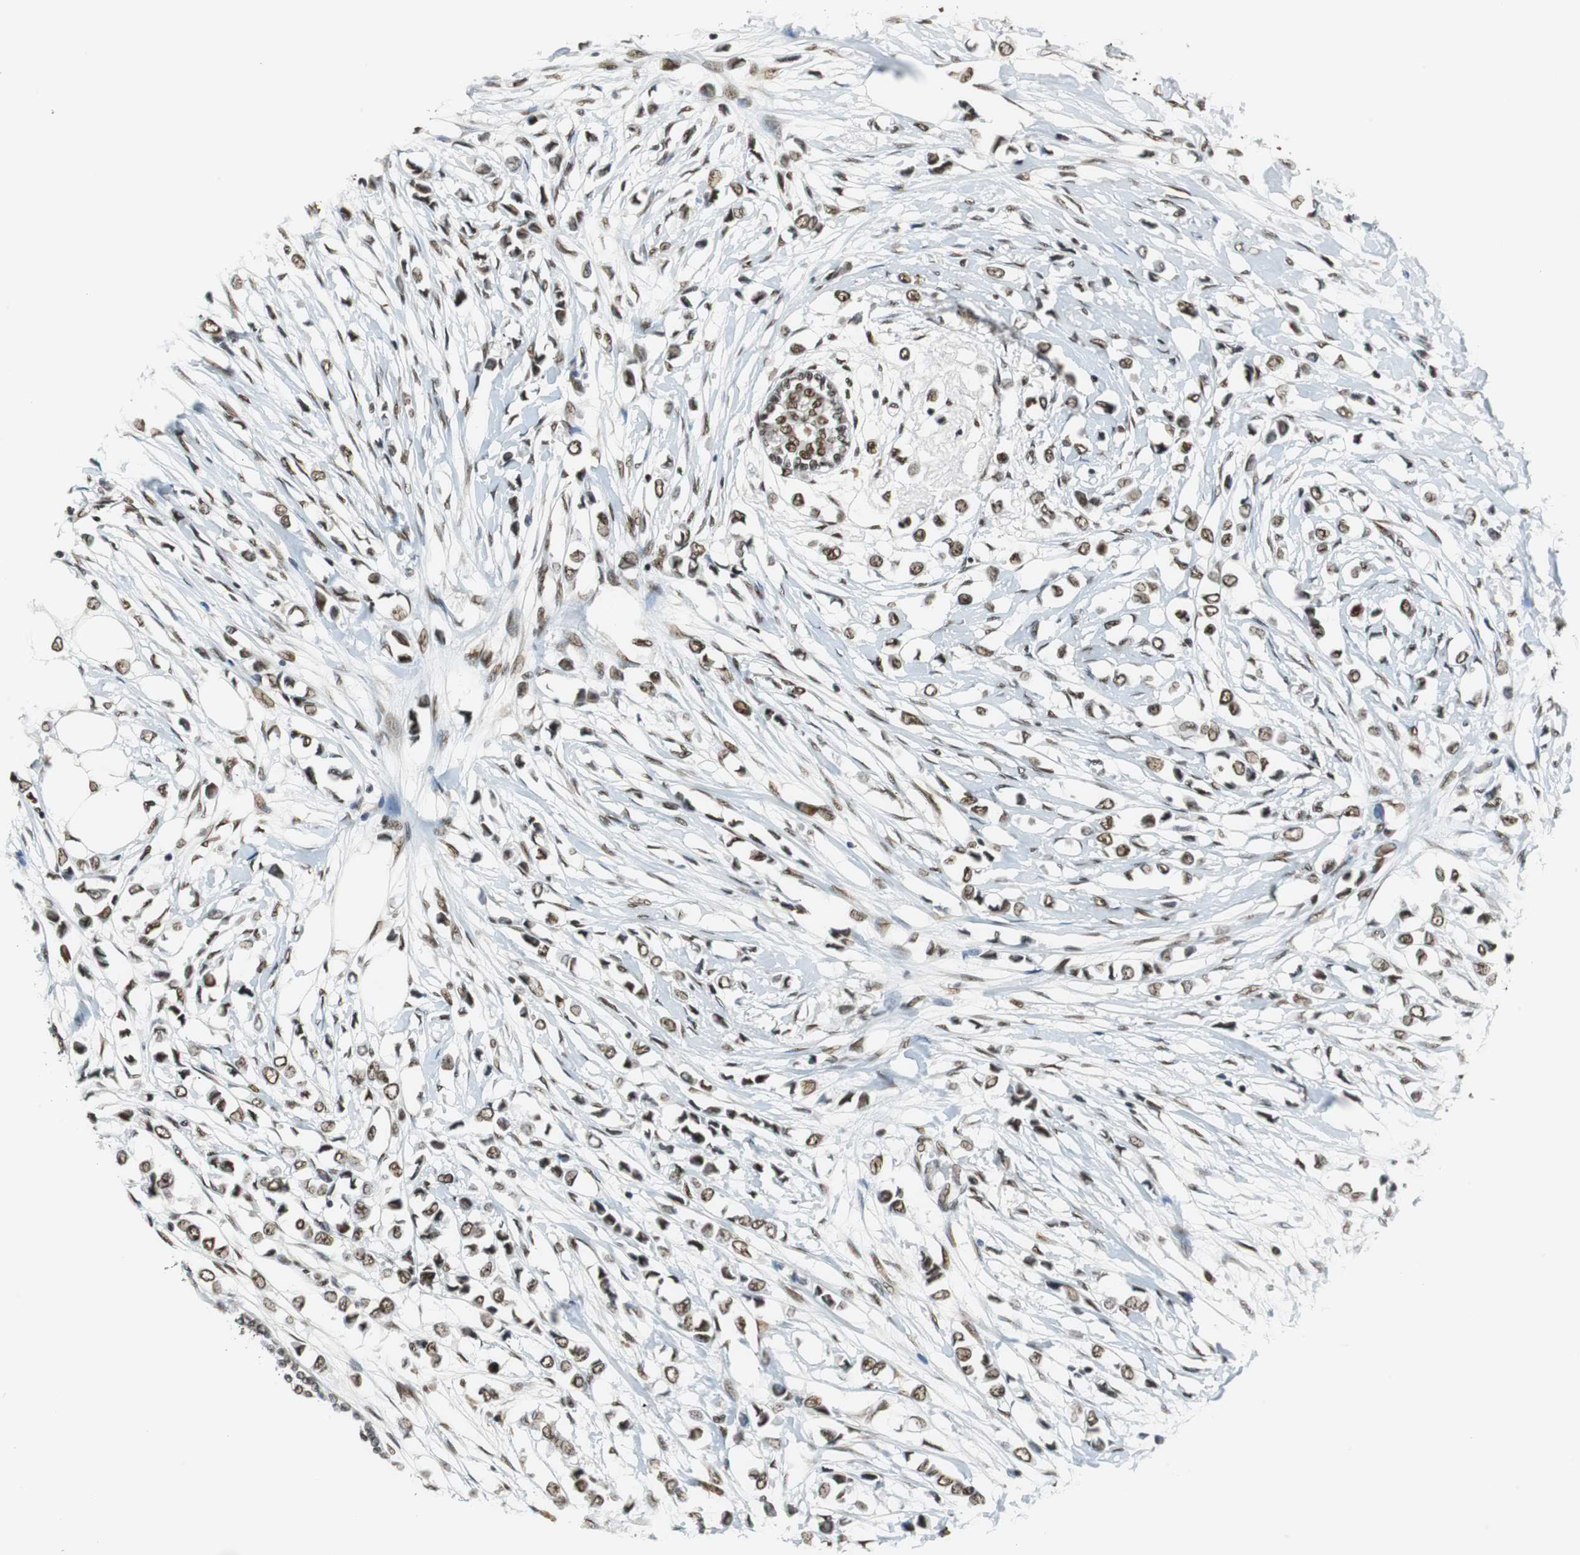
{"staining": {"intensity": "strong", "quantity": ">75%", "location": "nuclear"}, "tissue": "breast cancer", "cell_type": "Tumor cells", "image_type": "cancer", "snomed": [{"axis": "morphology", "description": "Lobular carcinoma"}, {"axis": "topography", "description": "Breast"}], "caption": "Immunohistochemistry staining of lobular carcinoma (breast), which reveals high levels of strong nuclear staining in approximately >75% of tumor cells indicating strong nuclear protein staining. The staining was performed using DAB (brown) for protein detection and nuclei were counterstained in hematoxylin (blue).", "gene": "PRKDC", "patient": {"sex": "female", "age": 51}}